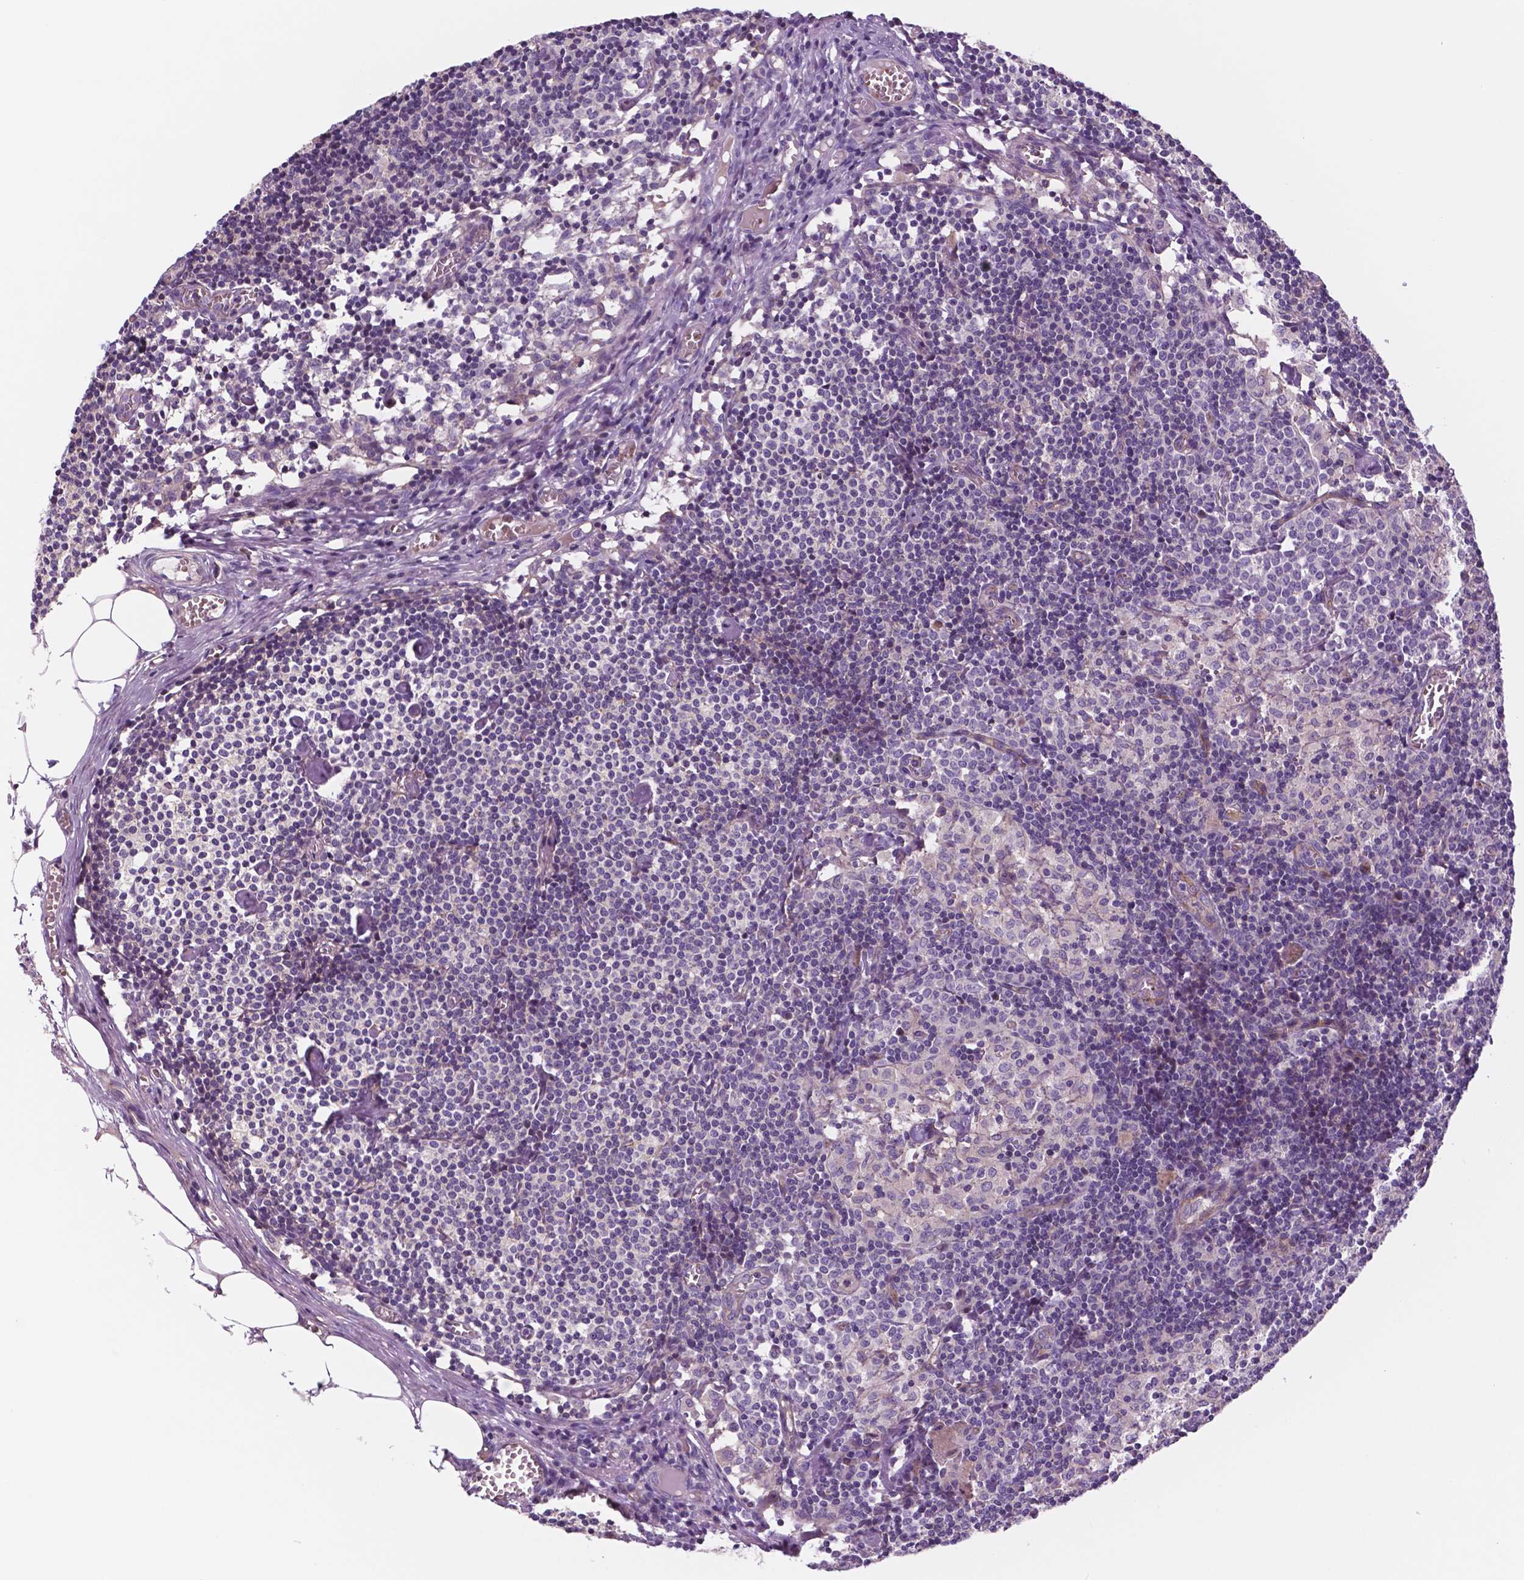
{"staining": {"intensity": "negative", "quantity": "none", "location": "none"}, "tissue": "lymph node", "cell_type": "Germinal center cells", "image_type": "normal", "snomed": [{"axis": "morphology", "description": "Normal tissue, NOS"}, {"axis": "topography", "description": "Lymph node"}], "caption": "Immunohistochemistry (IHC) of unremarkable human lymph node reveals no positivity in germinal center cells. (DAB immunohistochemistry (IHC) with hematoxylin counter stain).", "gene": "RND3", "patient": {"sex": "female", "age": 52}}